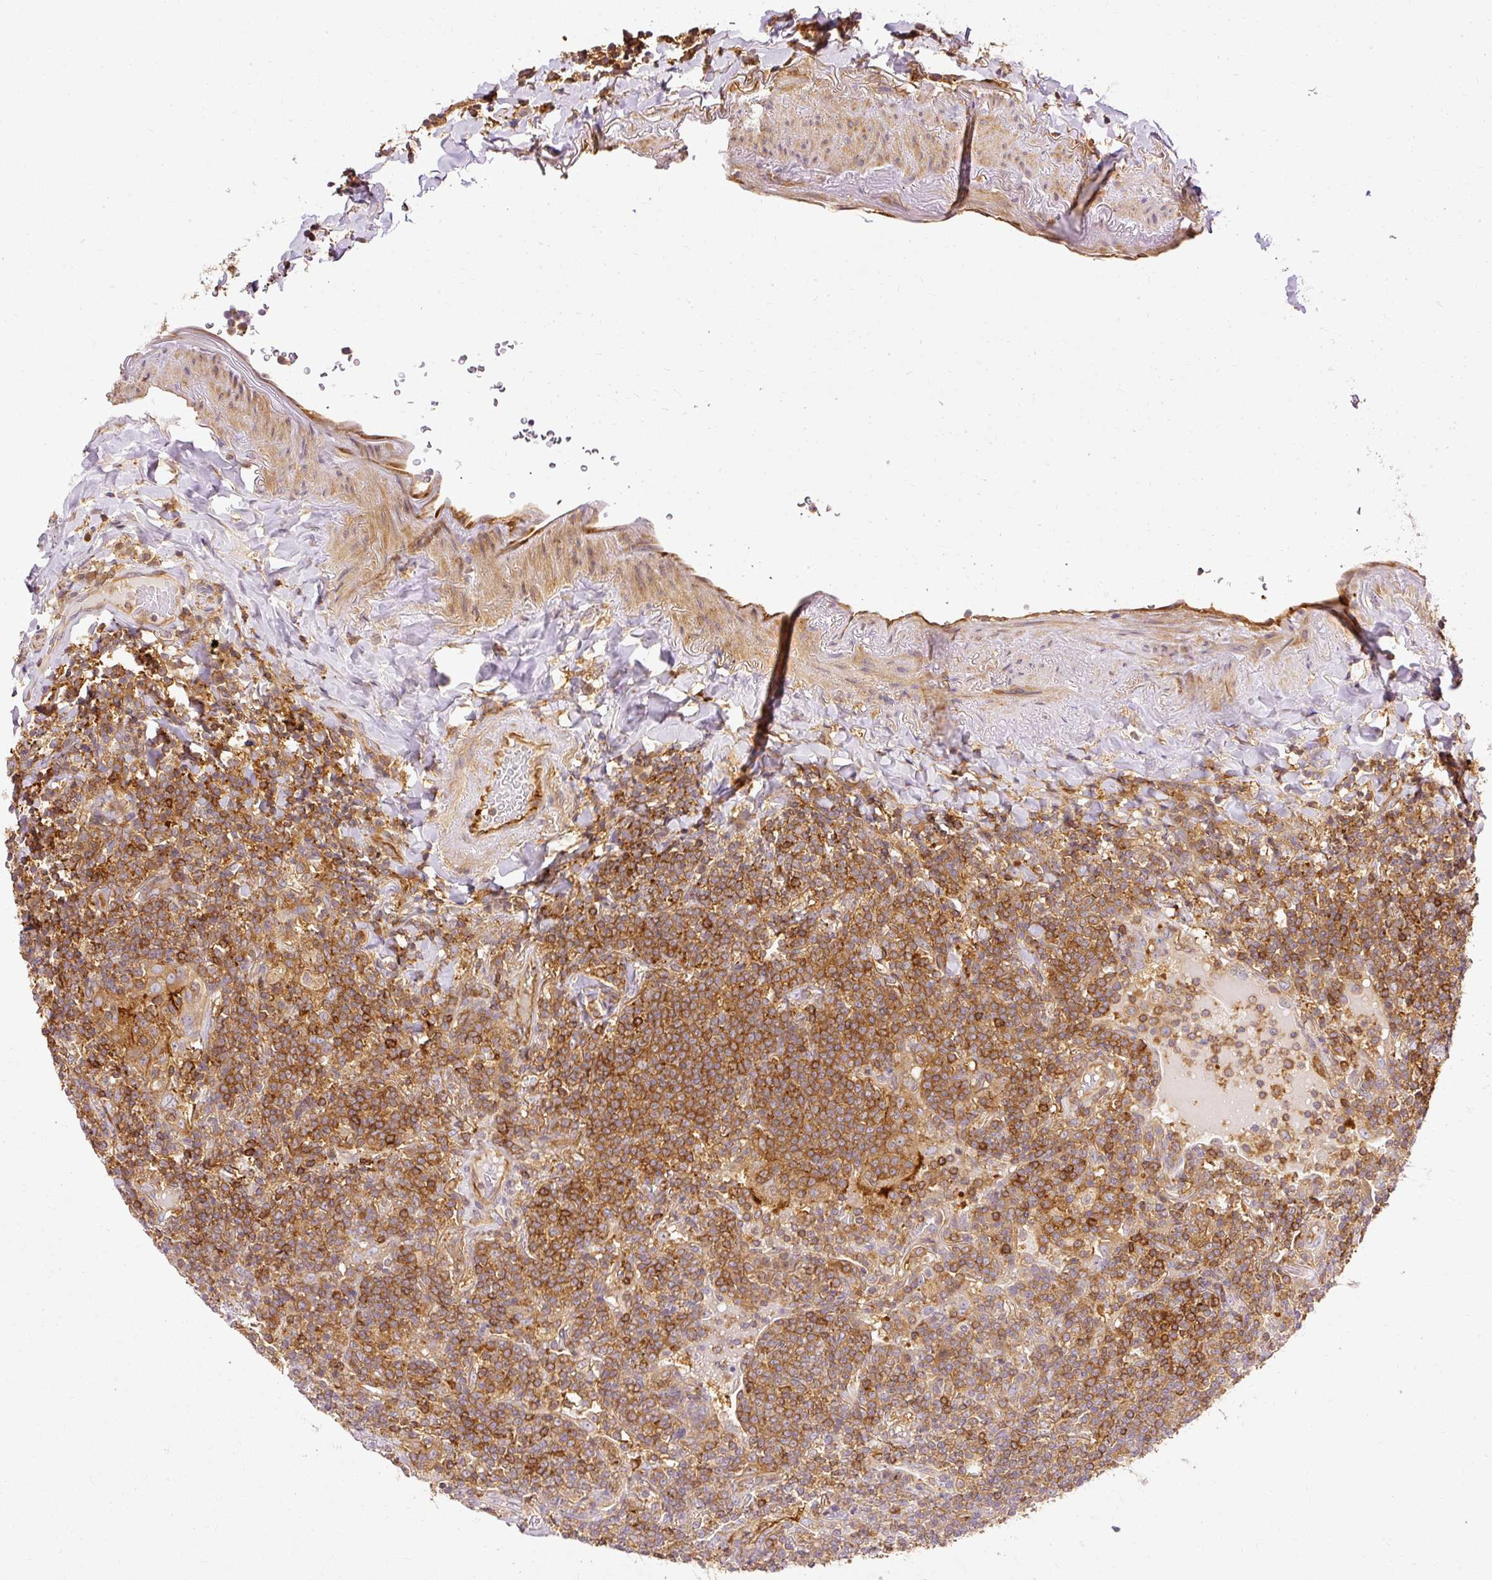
{"staining": {"intensity": "strong", "quantity": "25%-75%", "location": "cytoplasmic/membranous"}, "tissue": "lymphoma", "cell_type": "Tumor cells", "image_type": "cancer", "snomed": [{"axis": "morphology", "description": "Malignant lymphoma, non-Hodgkin's type, Low grade"}, {"axis": "topography", "description": "Lung"}], "caption": "A brown stain labels strong cytoplasmic/membranous staining of a protein in human malignant lymphoma, non-Hodgkin's type (low-grade) tumor cells.", "gene": "ARMH3", "patient": {"sex": "female", "age": 71}}